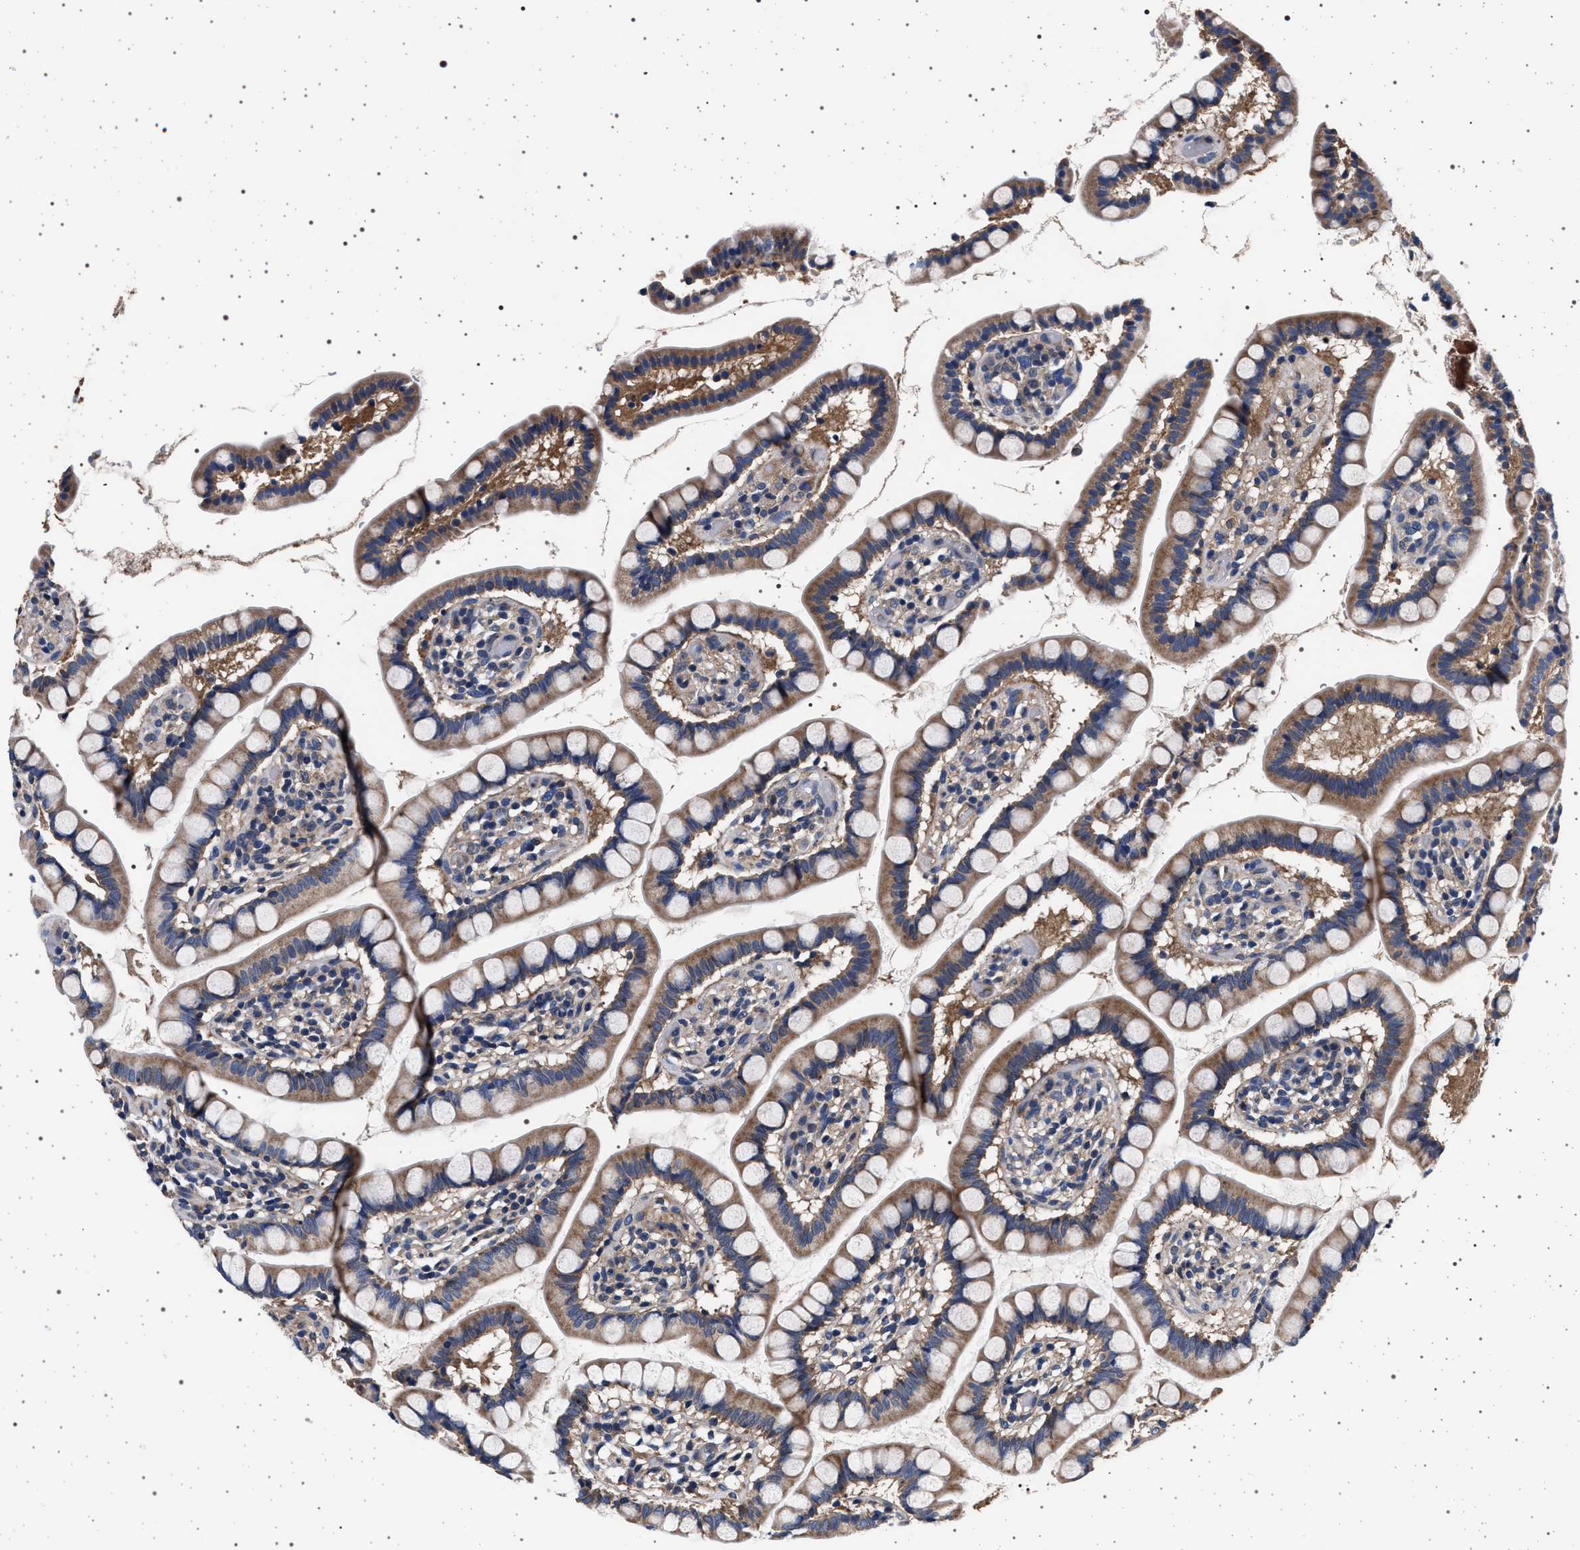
{"staining": {"intensity": "moderate", "quantity": ">75%", "location": "cytoplasmic/membranous"}, "tissue": "small intestine", "cell_type": "Glandular cells", "image_type": "normal", "snomed": [{"axis": "morphology", "description": "Normal tissue, NOS"}, {"axis": "topography", "description": "Small intestine"}], "caption": "Small intestine stained with a brown dye demonstrates moderate cytoplasmic/membranous positive staining in approximately >75% of glandular cells.", "gene": "MAP3K2", "patient": {"sex": "female", "age": 84}}